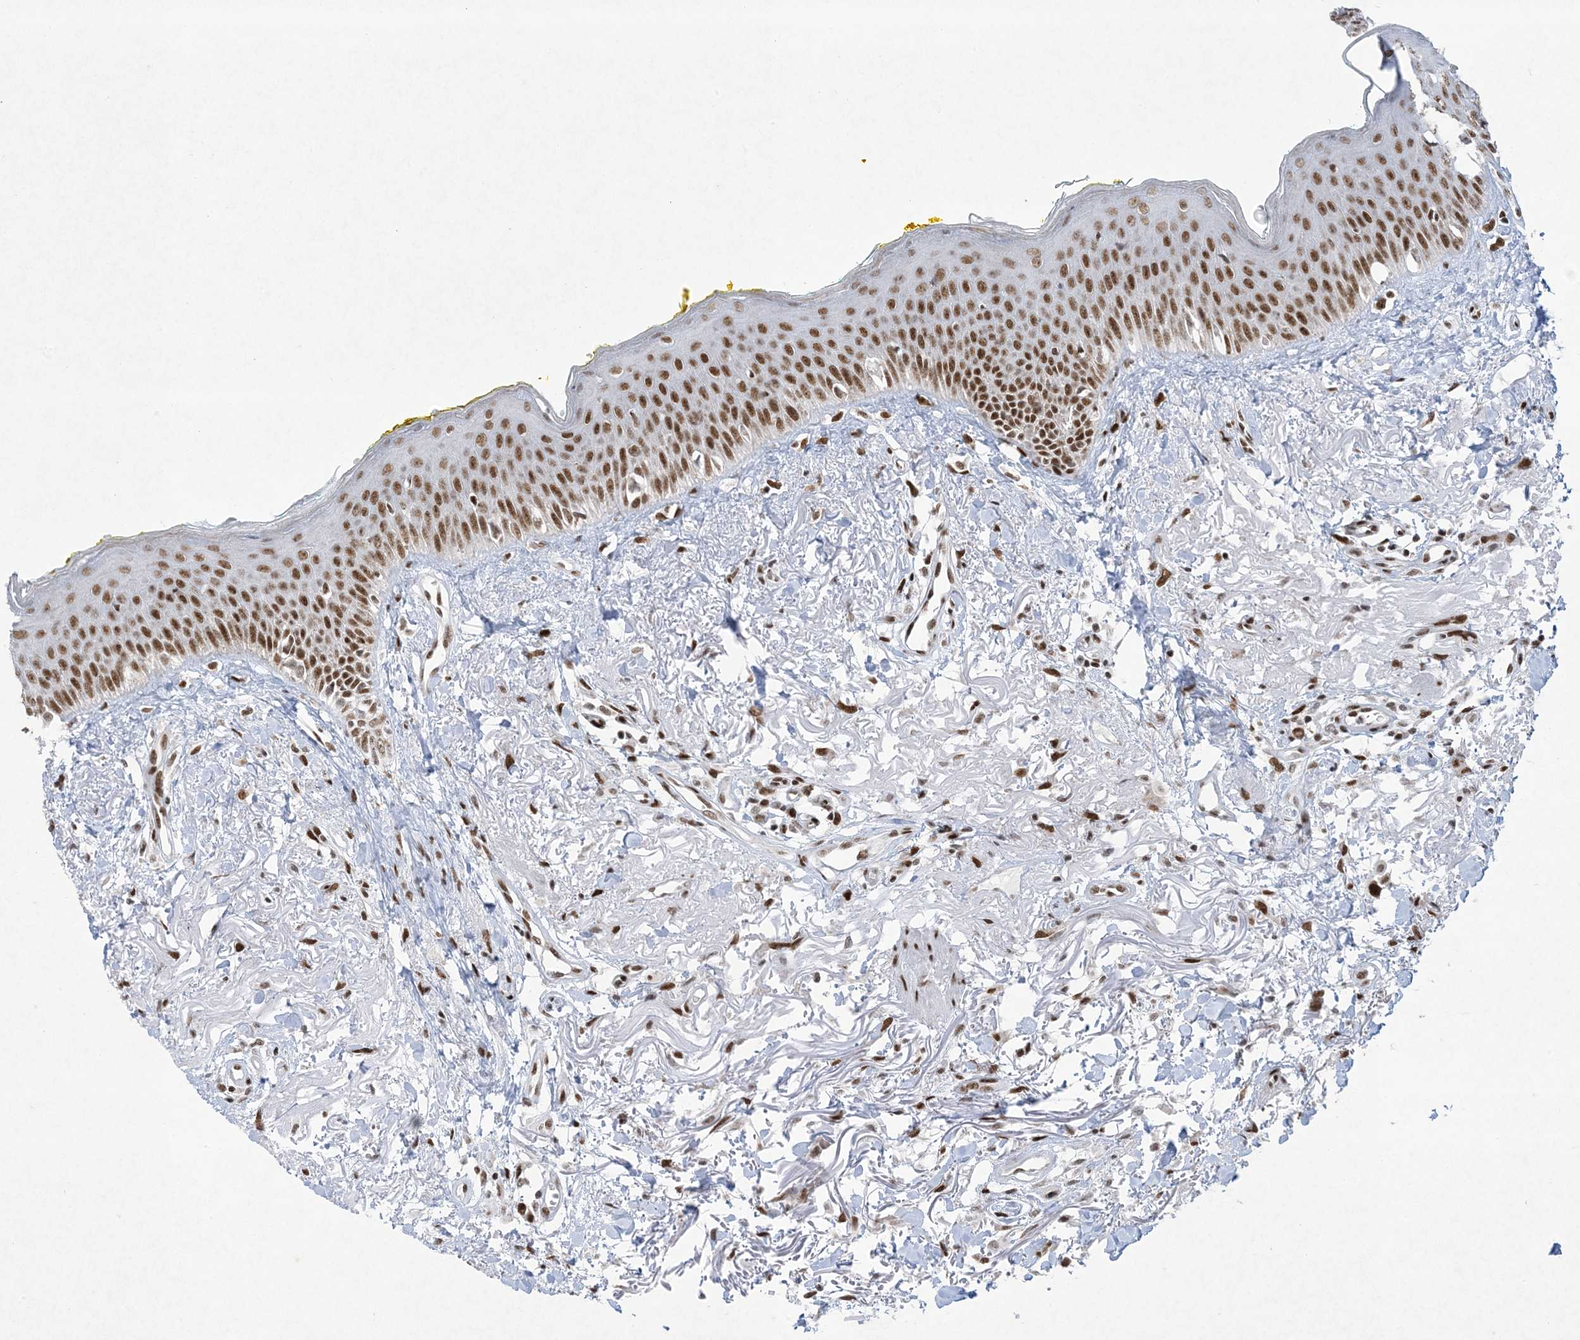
{"staining": {"intensity": "strong", "quantity": ">75%", "location": "nuclear"}, "tissue": "oral mucosa", "cell_type": "Squamous epithelial cells", "image_type": "normal", "snomed": [{"axis": "morphology", "description": "Normal tissue, NOS"}, {"axis": "topography", "description": "Oral tissue"}], "caption": "Approximately >75% of squamous epithelial cells in benign oral mucosa show strong nuclear protein expression as visualized by brown immunohistochemical staining.", "gene": "PKNOX2", "patient": {"sex": "female", "age": 70}}